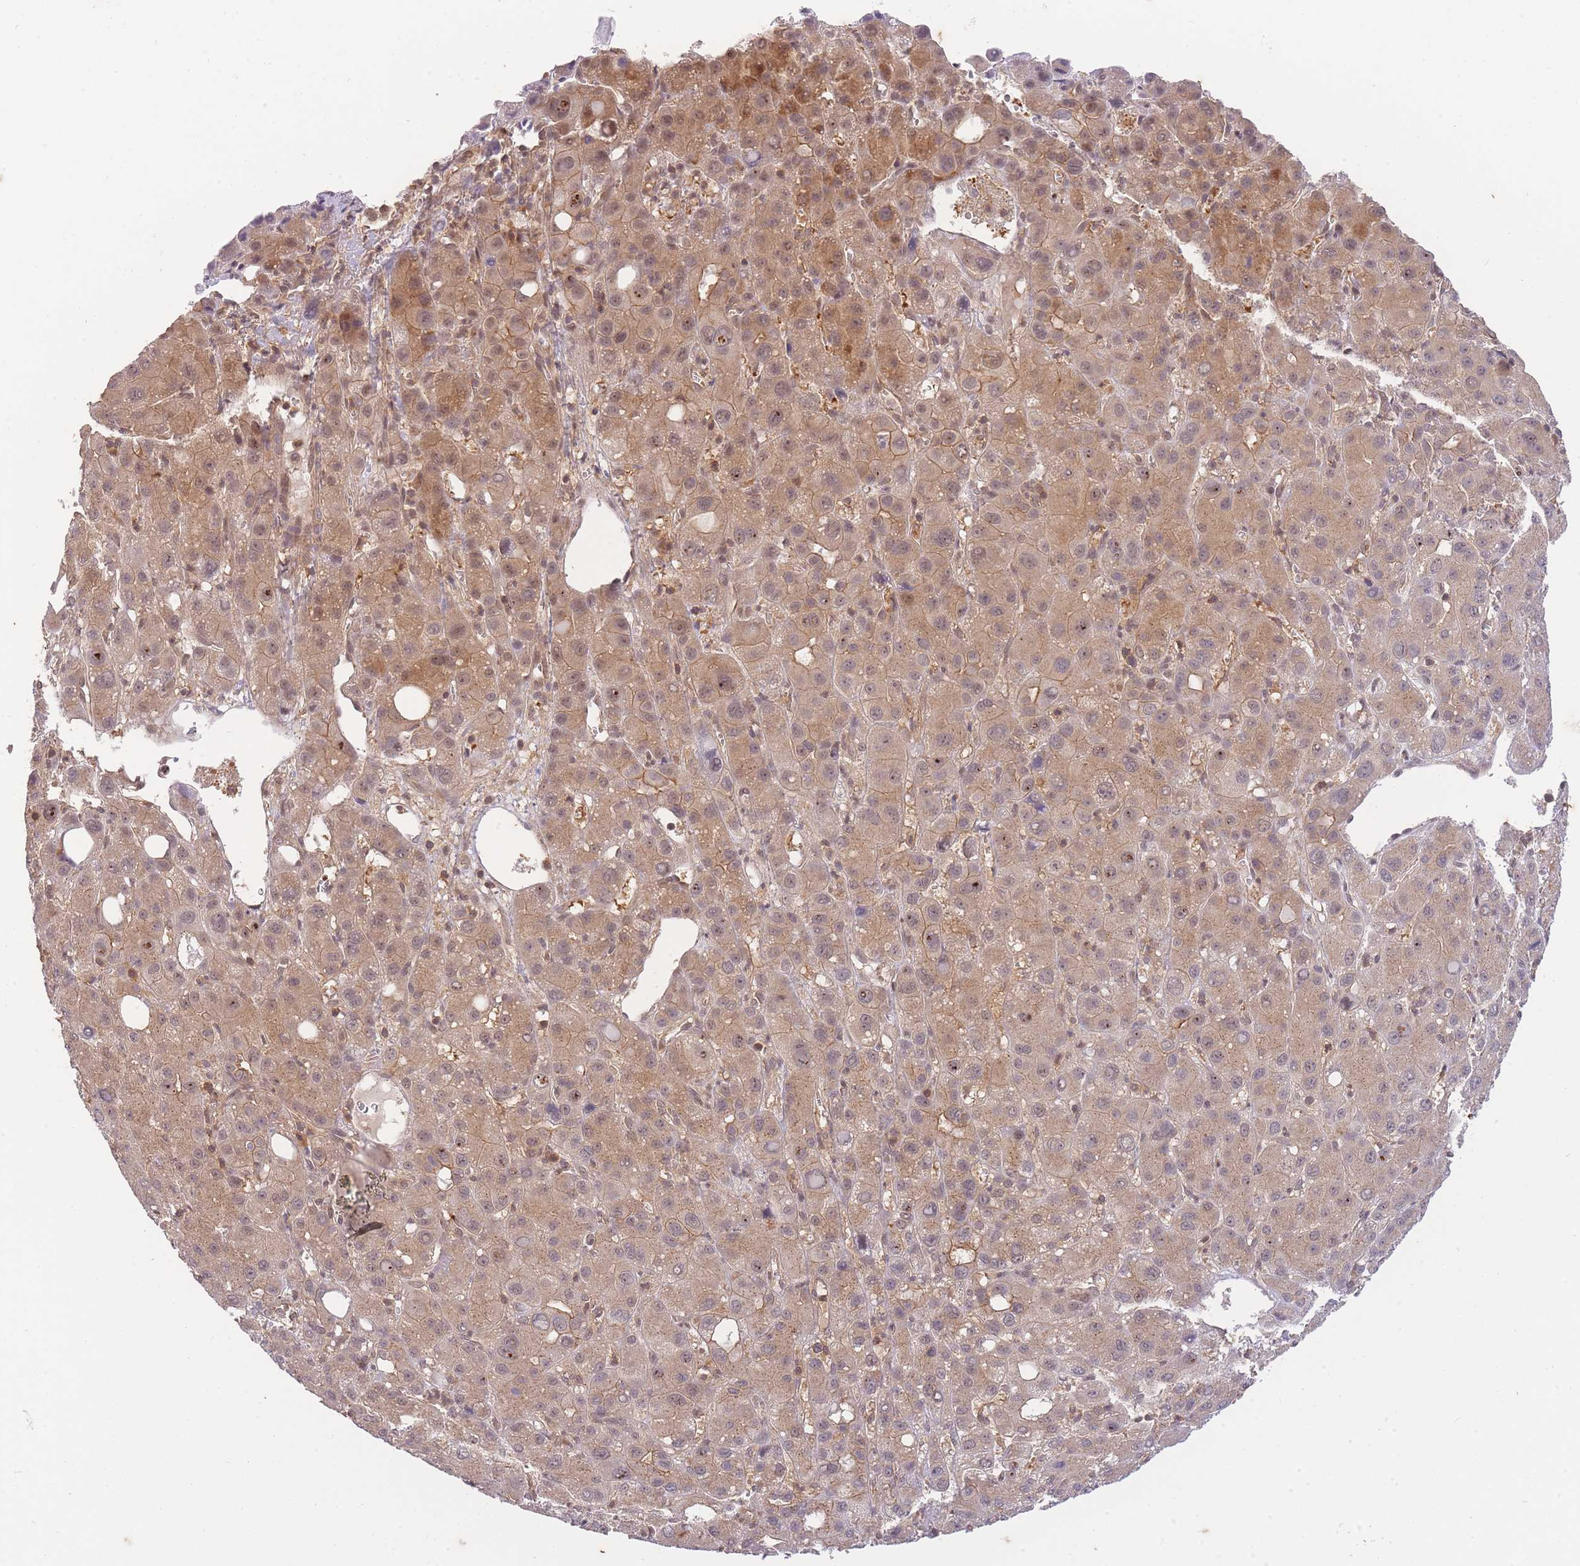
{"staining": {"intensity": "moderate", "quantity": ">75%", "location": "cytoplasmic/membranous,nuclear"}, "tissue": "liver cancer", "cell_type": "Tumor cells", "image_type": "cancer", "snomed": [{"axis": "morphology", "description": "Carcinoma, Hepatocellular, NOS"}, {"axis": "topography", "description": "Liver"}], "caption": "Liver cancer (hepatocellular carcinoma) stained for a protein (brown) reveals moderate cytoplasmic/membranous and nuclear positive expression in approximately >75% of tumor cells.", "gene": "ST8SIA4", "patient": {"sex": "male", "age": 55}}